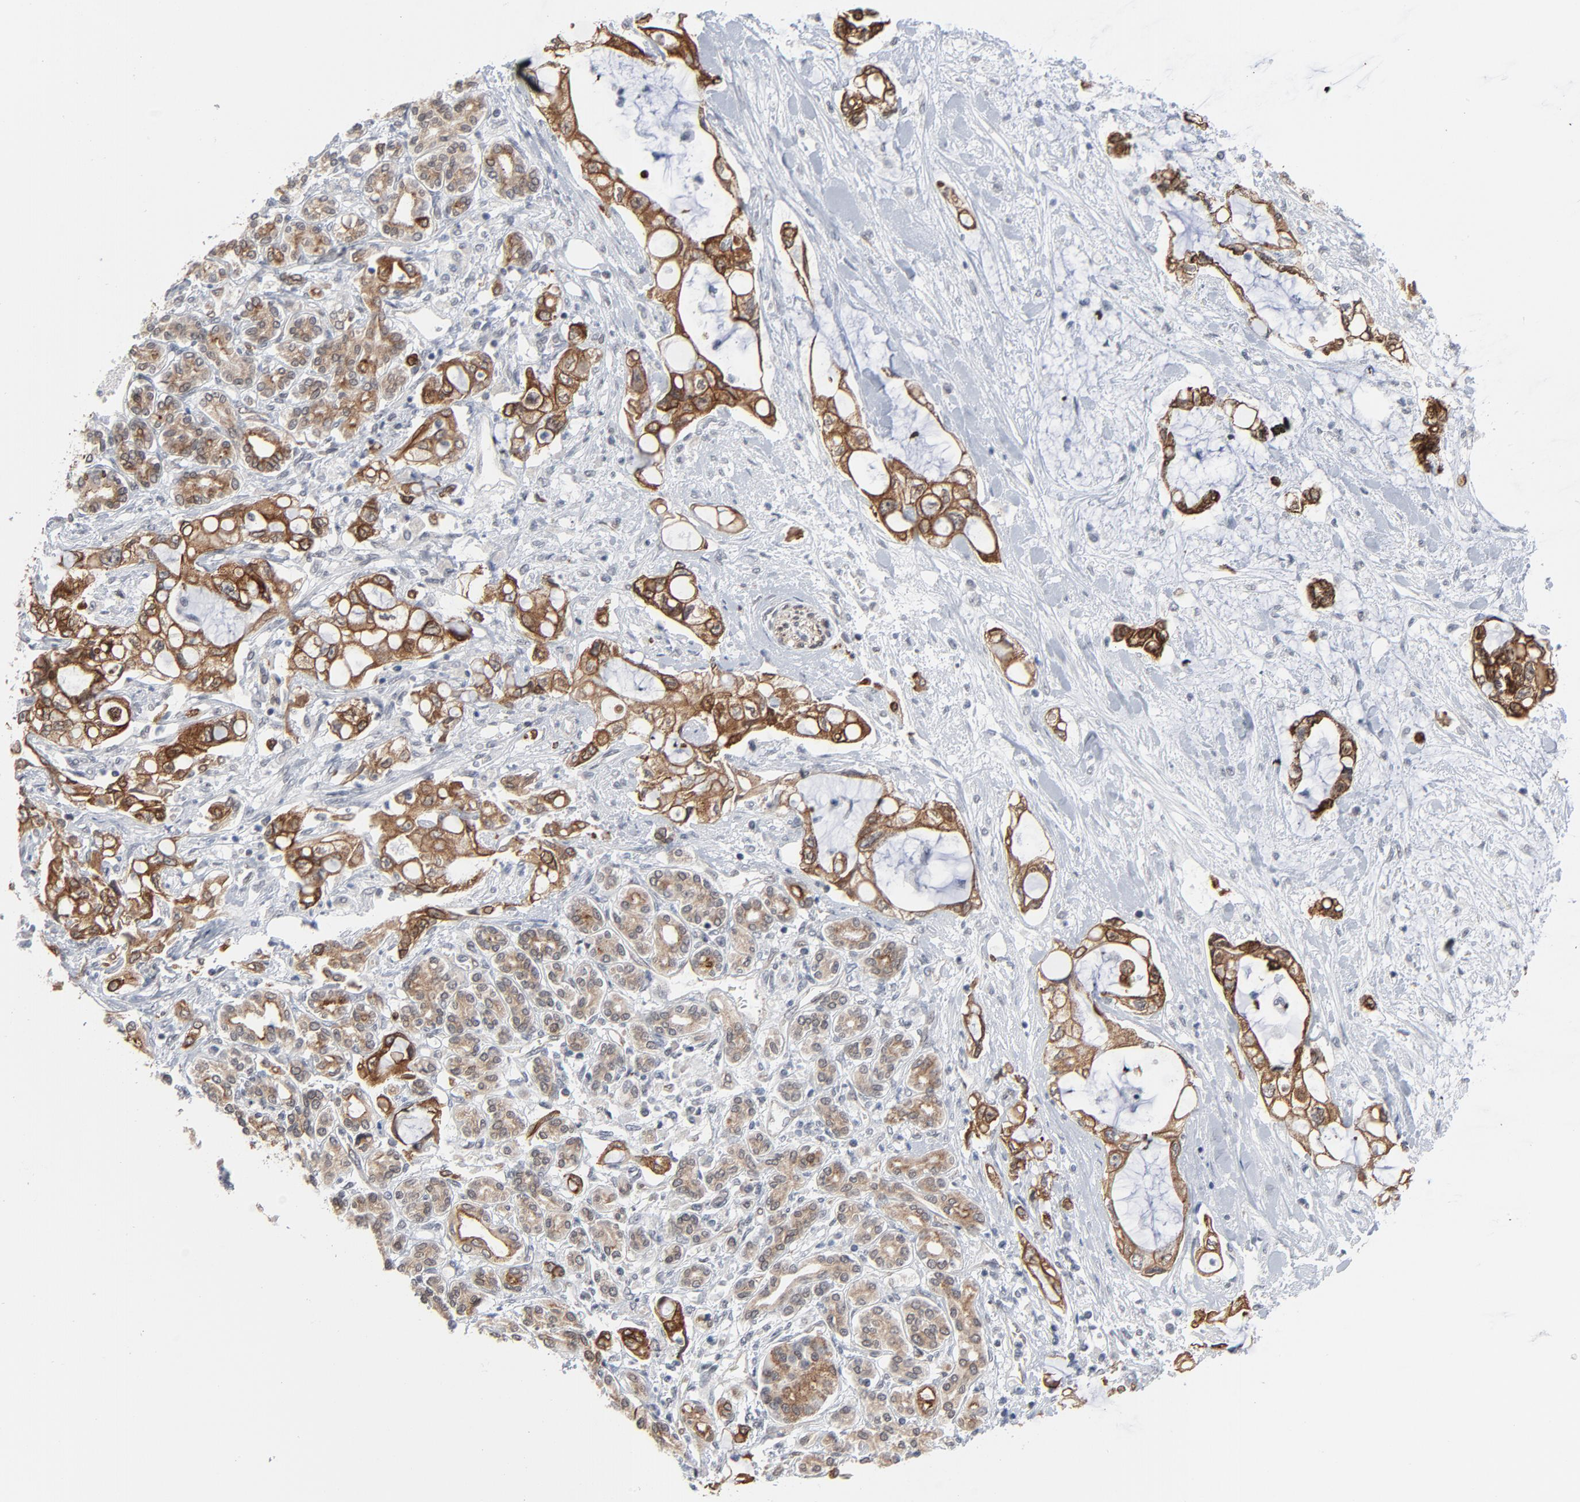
{"staining": {"intensity": "strong", "quantity": ">75%", "location": "cytoplasmic/membranous"}, "tissue": "pancreatic cancer", "cell_type": "Tumor cells", "image_type": "cancer", "snomed": [{"axis": "morphology", "description": "Adenocarcinoma, NOS"}, {"axis": "topography", "description": "Pancreas"}], "caption": "Immunohistochemical staining of human adenocarcinoma (pancreatic) demonstrates high levels of strong cytoplasmic/membranous protein staining in about >75% of tumor cells.", "gene": "ITPR3", "patient": {"sex": "female", "age": 70}}